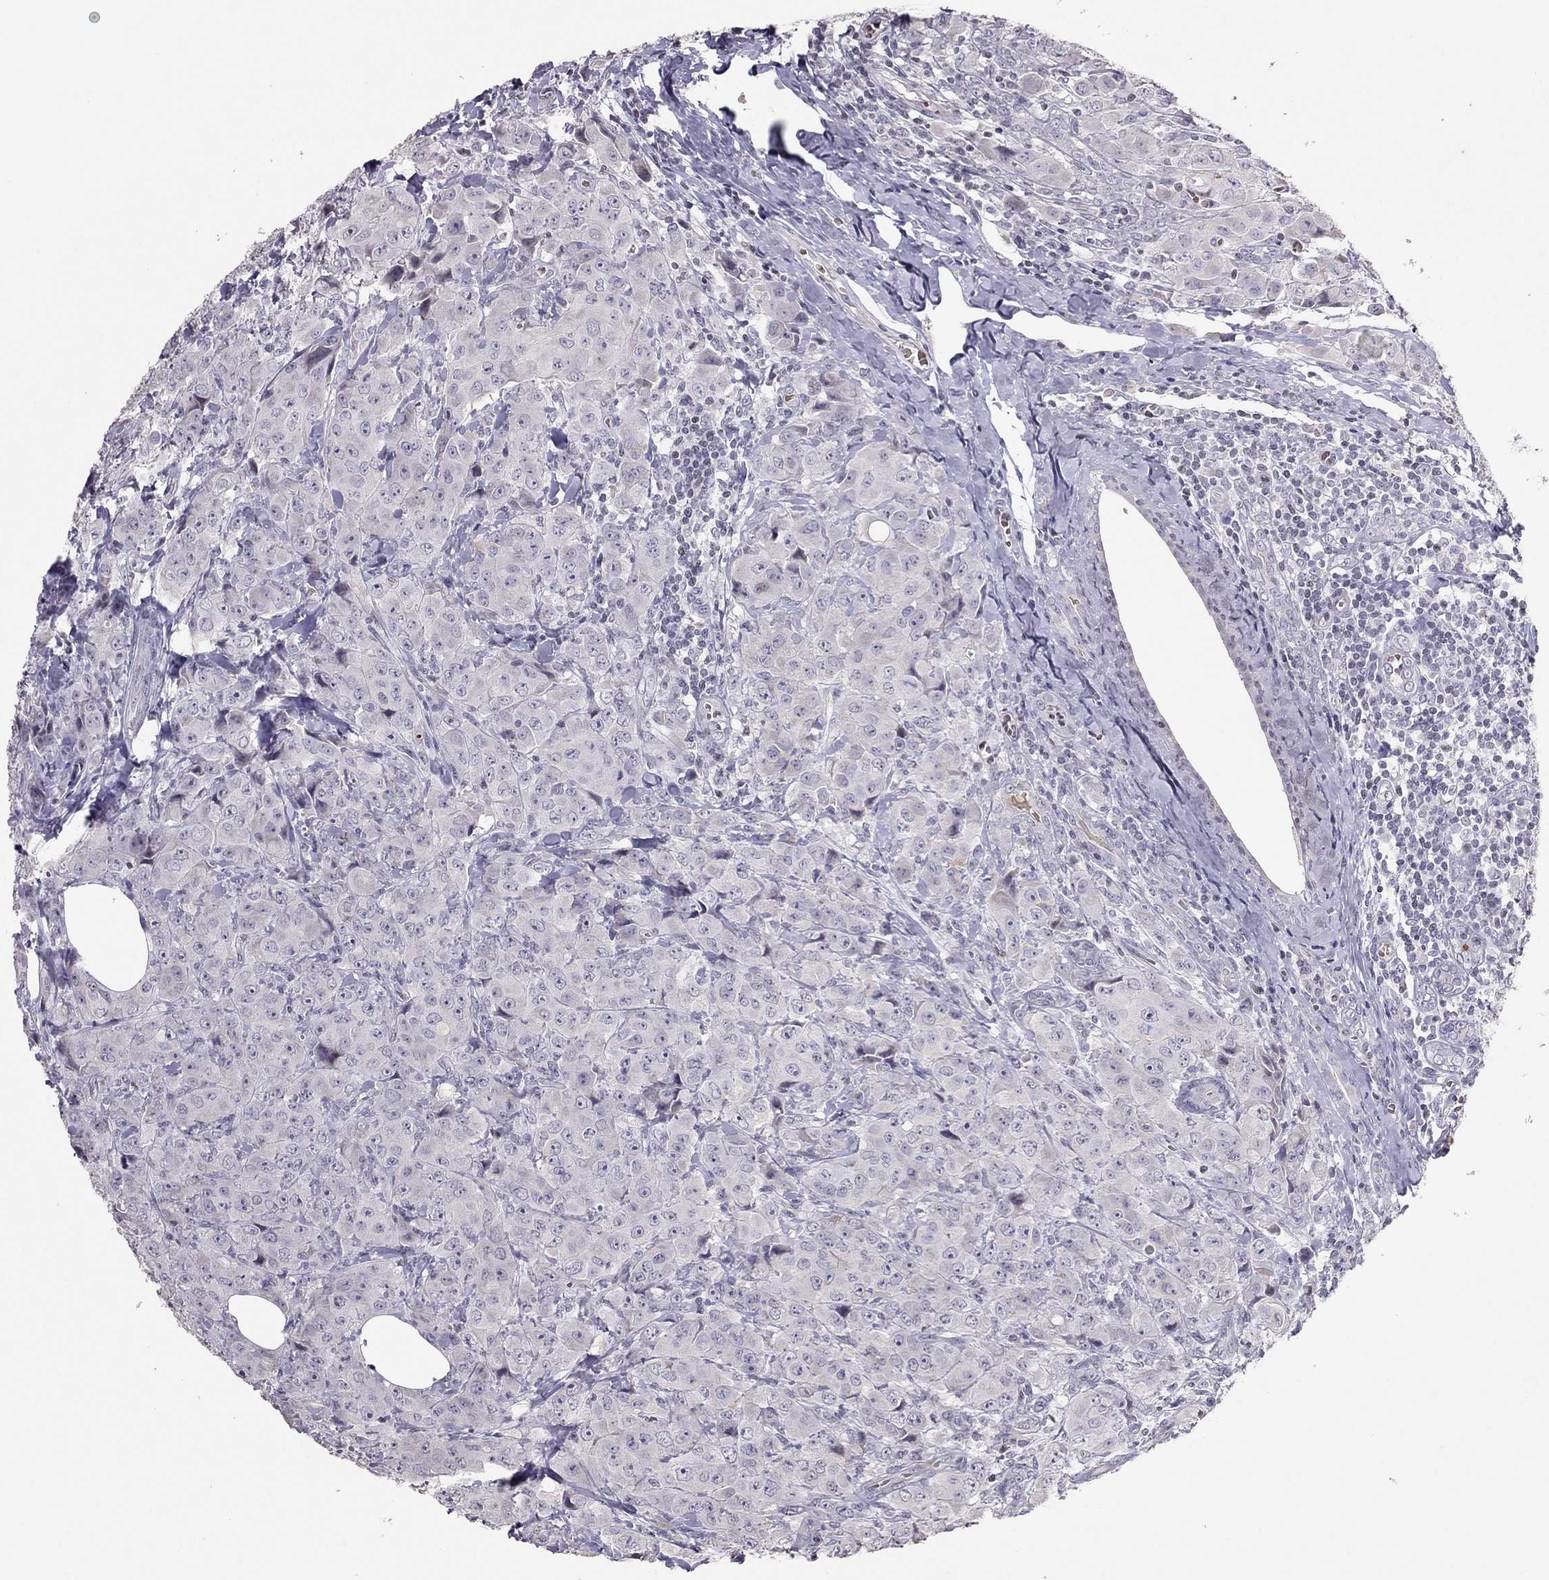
{"staining": {"intensity": "negative", "quantity": "none", "location": "none"}, "tissue": "breast cancer", "cell_type": "Tumor cells", "image_type": "cancer", "snomed": [{"axis": "morphology", "description": "Duct carcinoma"}, {"axis": "topography", "description": "Breast"}], "caption": "Human breast cancer stained for a protein using IHC exhibits no positivity in tumor cells.", "gene": "TSHB", "patient": {"sex": "female", "age": 43}}